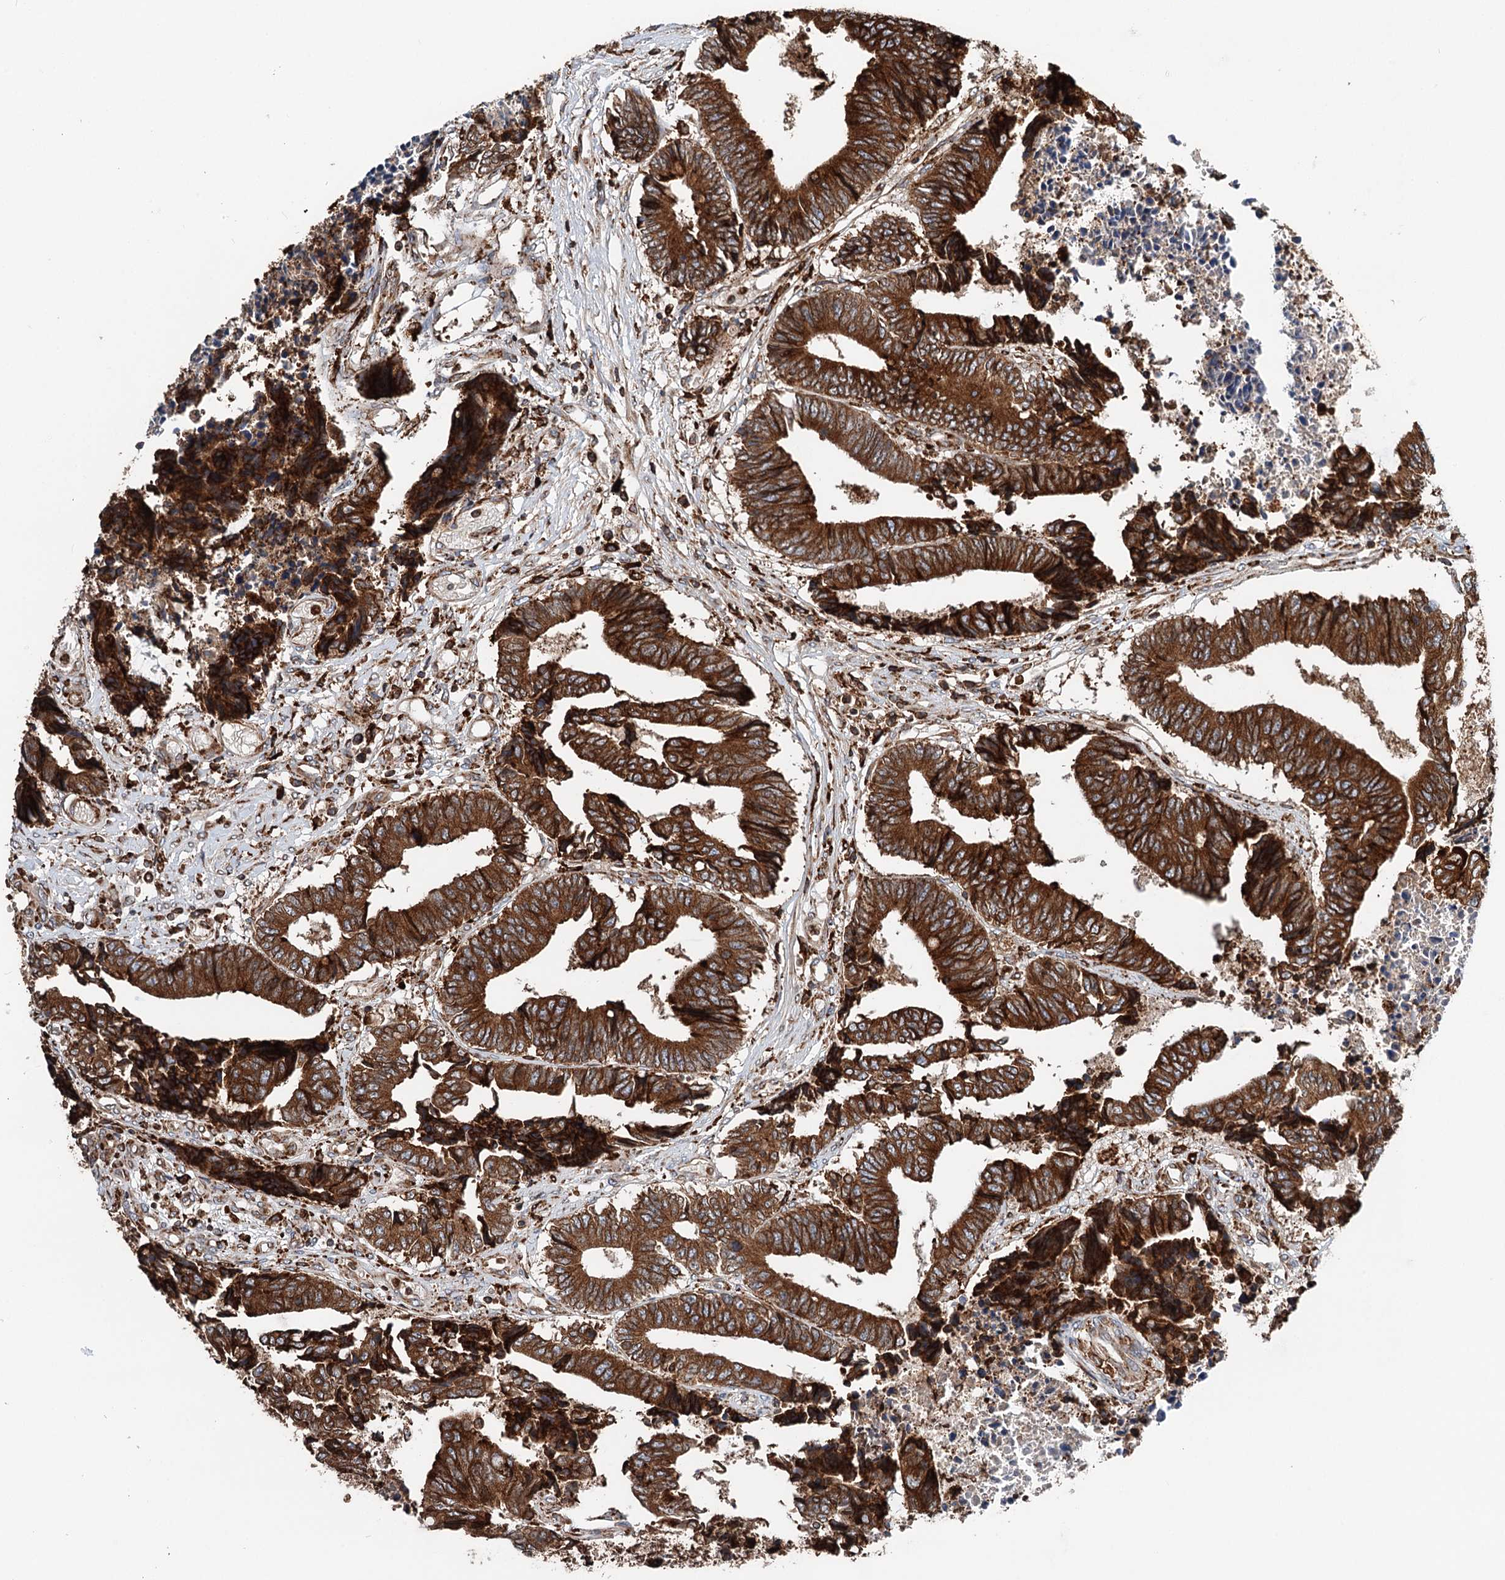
{"staining": {"intensity": "strong", "quantity": ">75%", "location": "cytoplasmic/membranous"}, "tissue": "colorectal cancer", "cell_type": "Tumor cells", "image_type": "cancer", "snomed": [{"axis": "morphology", "description": "Adenocarcinoma, NOS"}, {"axis": "topography", "description": "Rectum"}], "caption": "IHC (DAB (3,3'-diaminobenzidine)) staining of adenocarcinoma (colorectal) demonstrates strong cytoplasmic/membranous protein staining in approximately >75% of tumor cells. The staining is performed using DAB (3,3'-diaminobenzidine) brown chromogen to label protein expression. The nuclei are counter-stained blue using hematoxylin.", "gene": "ERP29", "patient": {"sex": "male", "age": 84}}